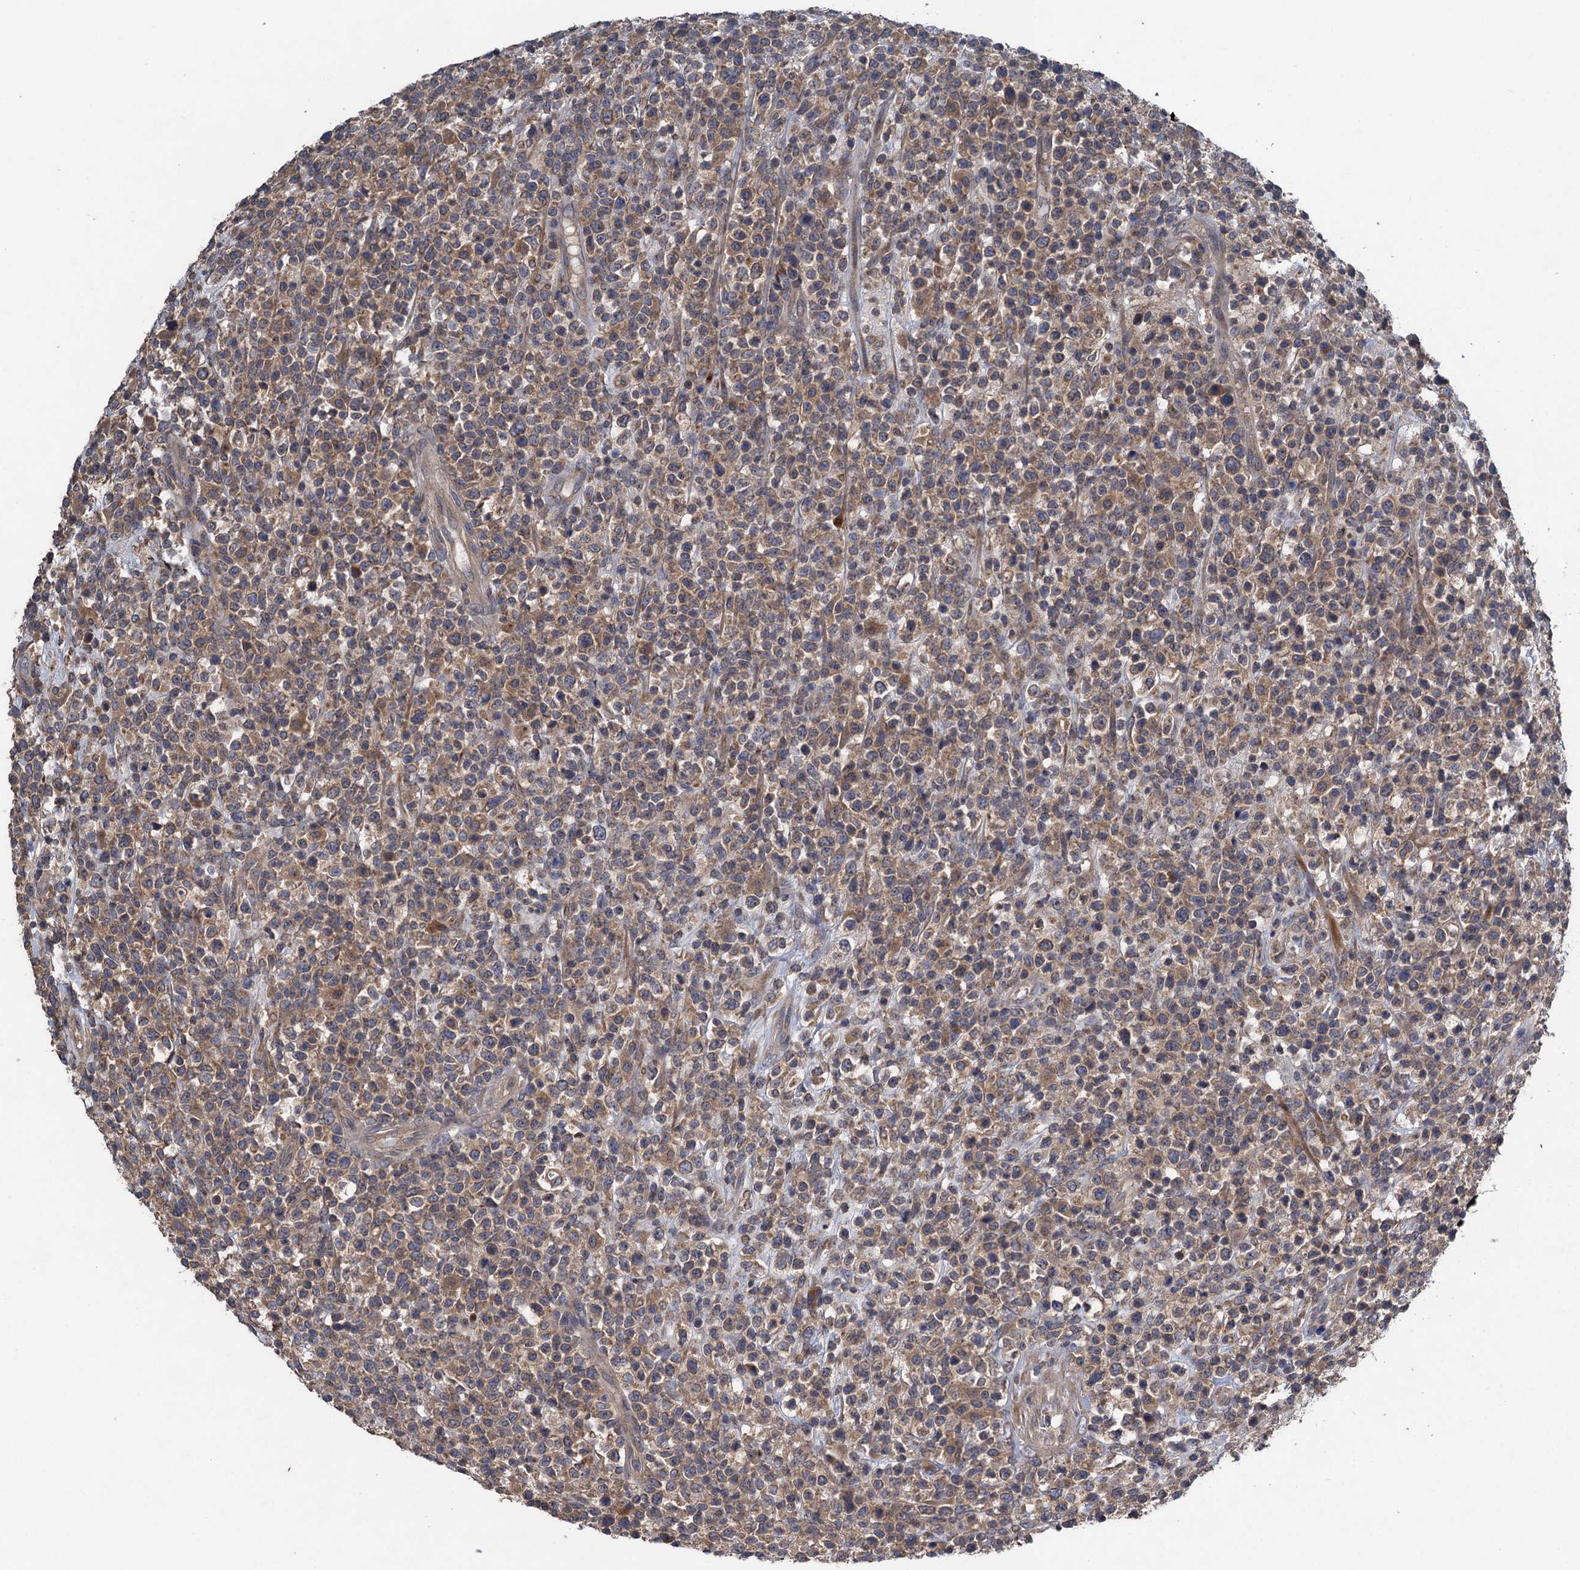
{"staining": {"intensity": "weak", "quantity": ">75%", "location": "cytoplasmic/membranous"}, "tissue": "lymphoma", "cell_type": "Tumor cells", "image_type": "cancer", "snomed": [{"axis": "morphology", "description": "Malignant lymphoma, non-Hodgkin's type, High grade"}, {"axis": "topography", "description": "Colon"}], "caption": "A histopathology image of high-grade malignant lymphoma, non-Hodgkin's type stained for a protein exhibits weak cytoplasmic/membranous brown staining in tumor cells.", "gene": "CNTN5", "patient": {"sex": "female", "age": 53}}